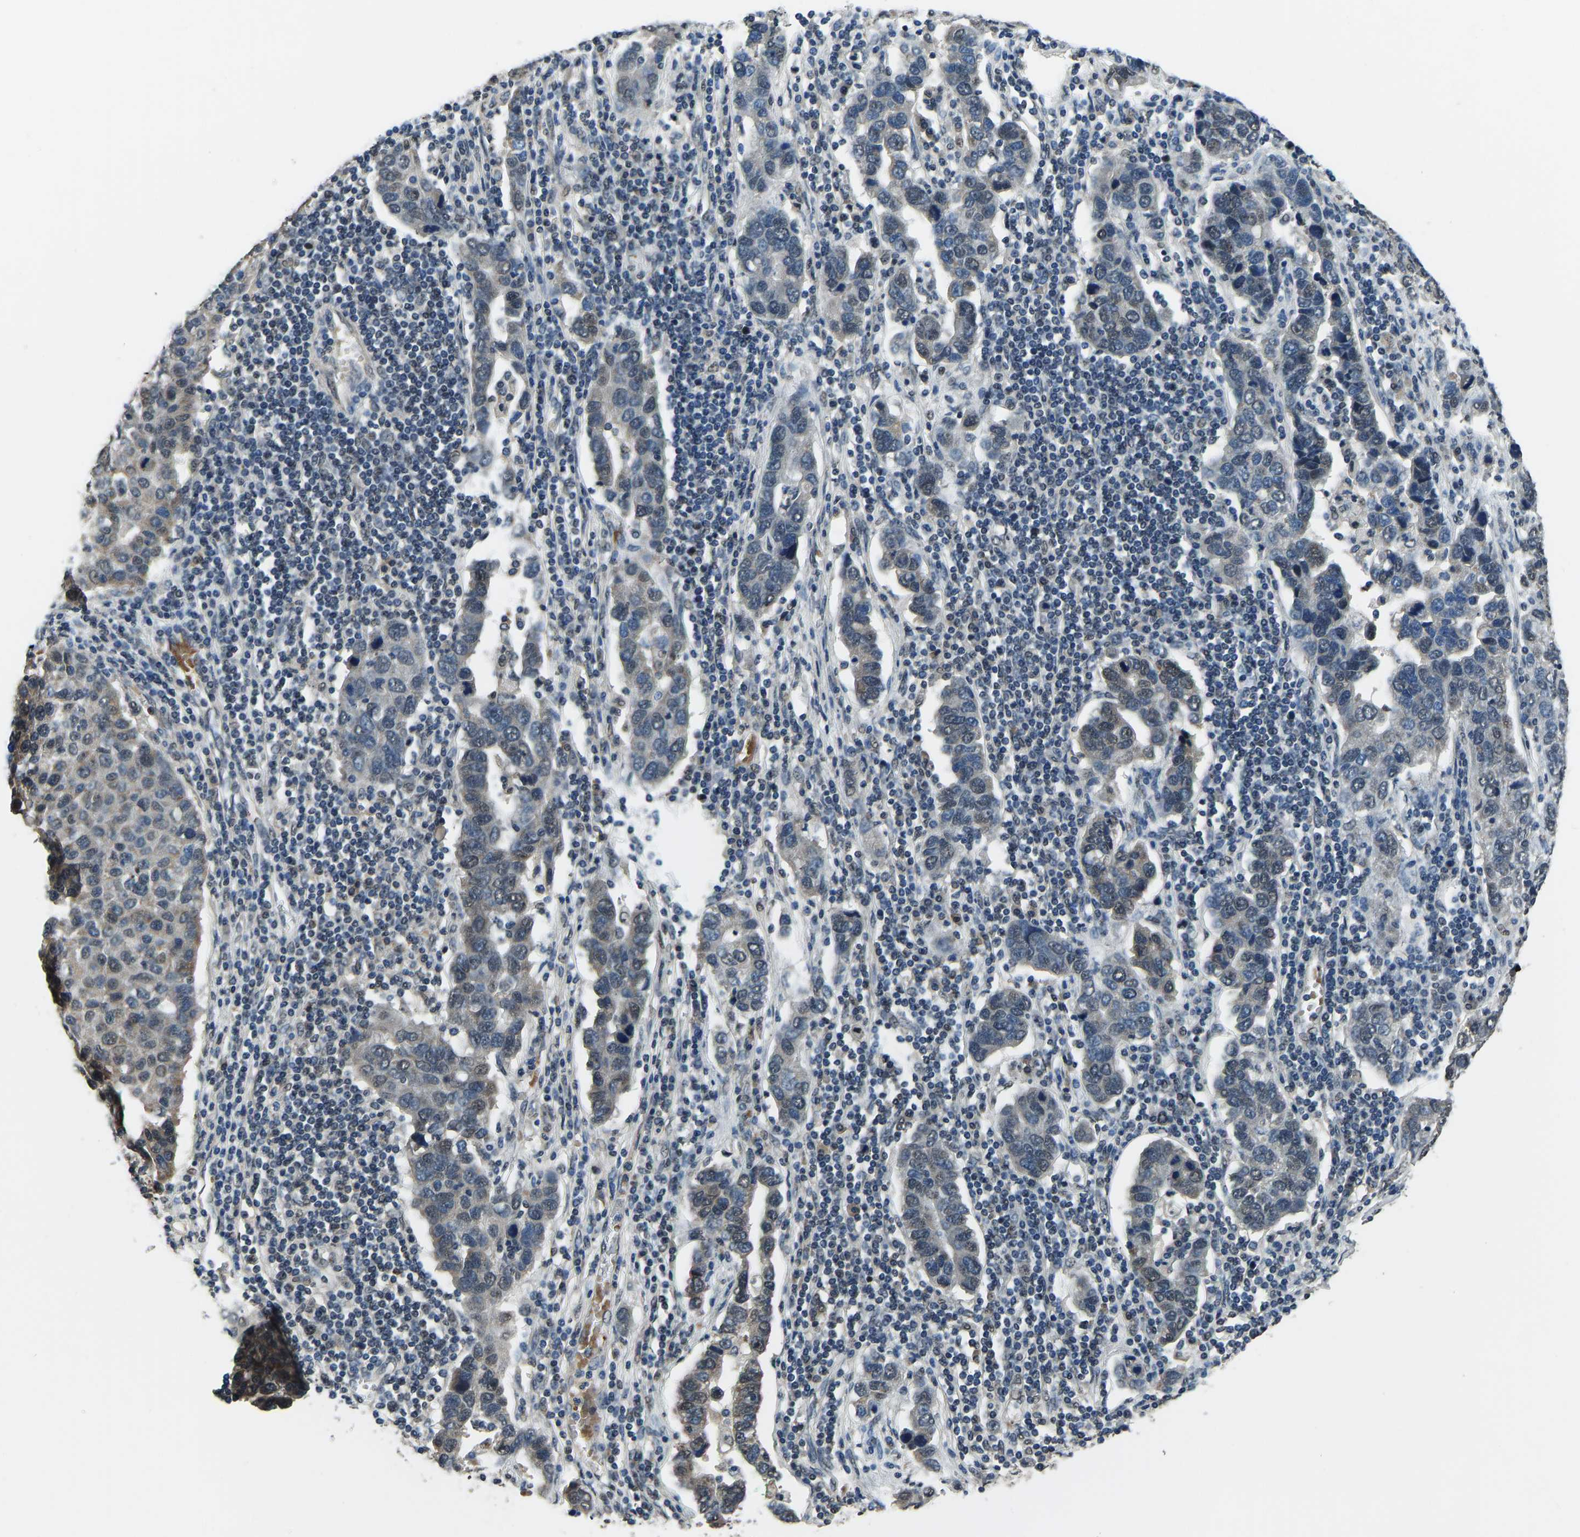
{"staining": {"intensity": "weak", "quantity": "<25%", "location": "cytoplasmic/membranous"}, "tissue": "pancreatic cancer", "cell_type": "Tumor cells", "image_type": "cancer", "snomed": [{"axis": "morphology", "description": "Adenocarcinoma, NOS"}, {"axis": "topography", "description": "Pancreas"}], "caption": "Immunohistochemical staining of human pancreatic adenocarcinoma exhibits no significant positivity in tumor cells. (Stains: DAB (3,3'-diaminobenzidine) immunohistochemistry (IHC) with hematoxylin counter stain, Microscopy: brightfield microscopy at high magnification).", "gene": "FOS", "patient": {"sex": "female", "age": 61}}